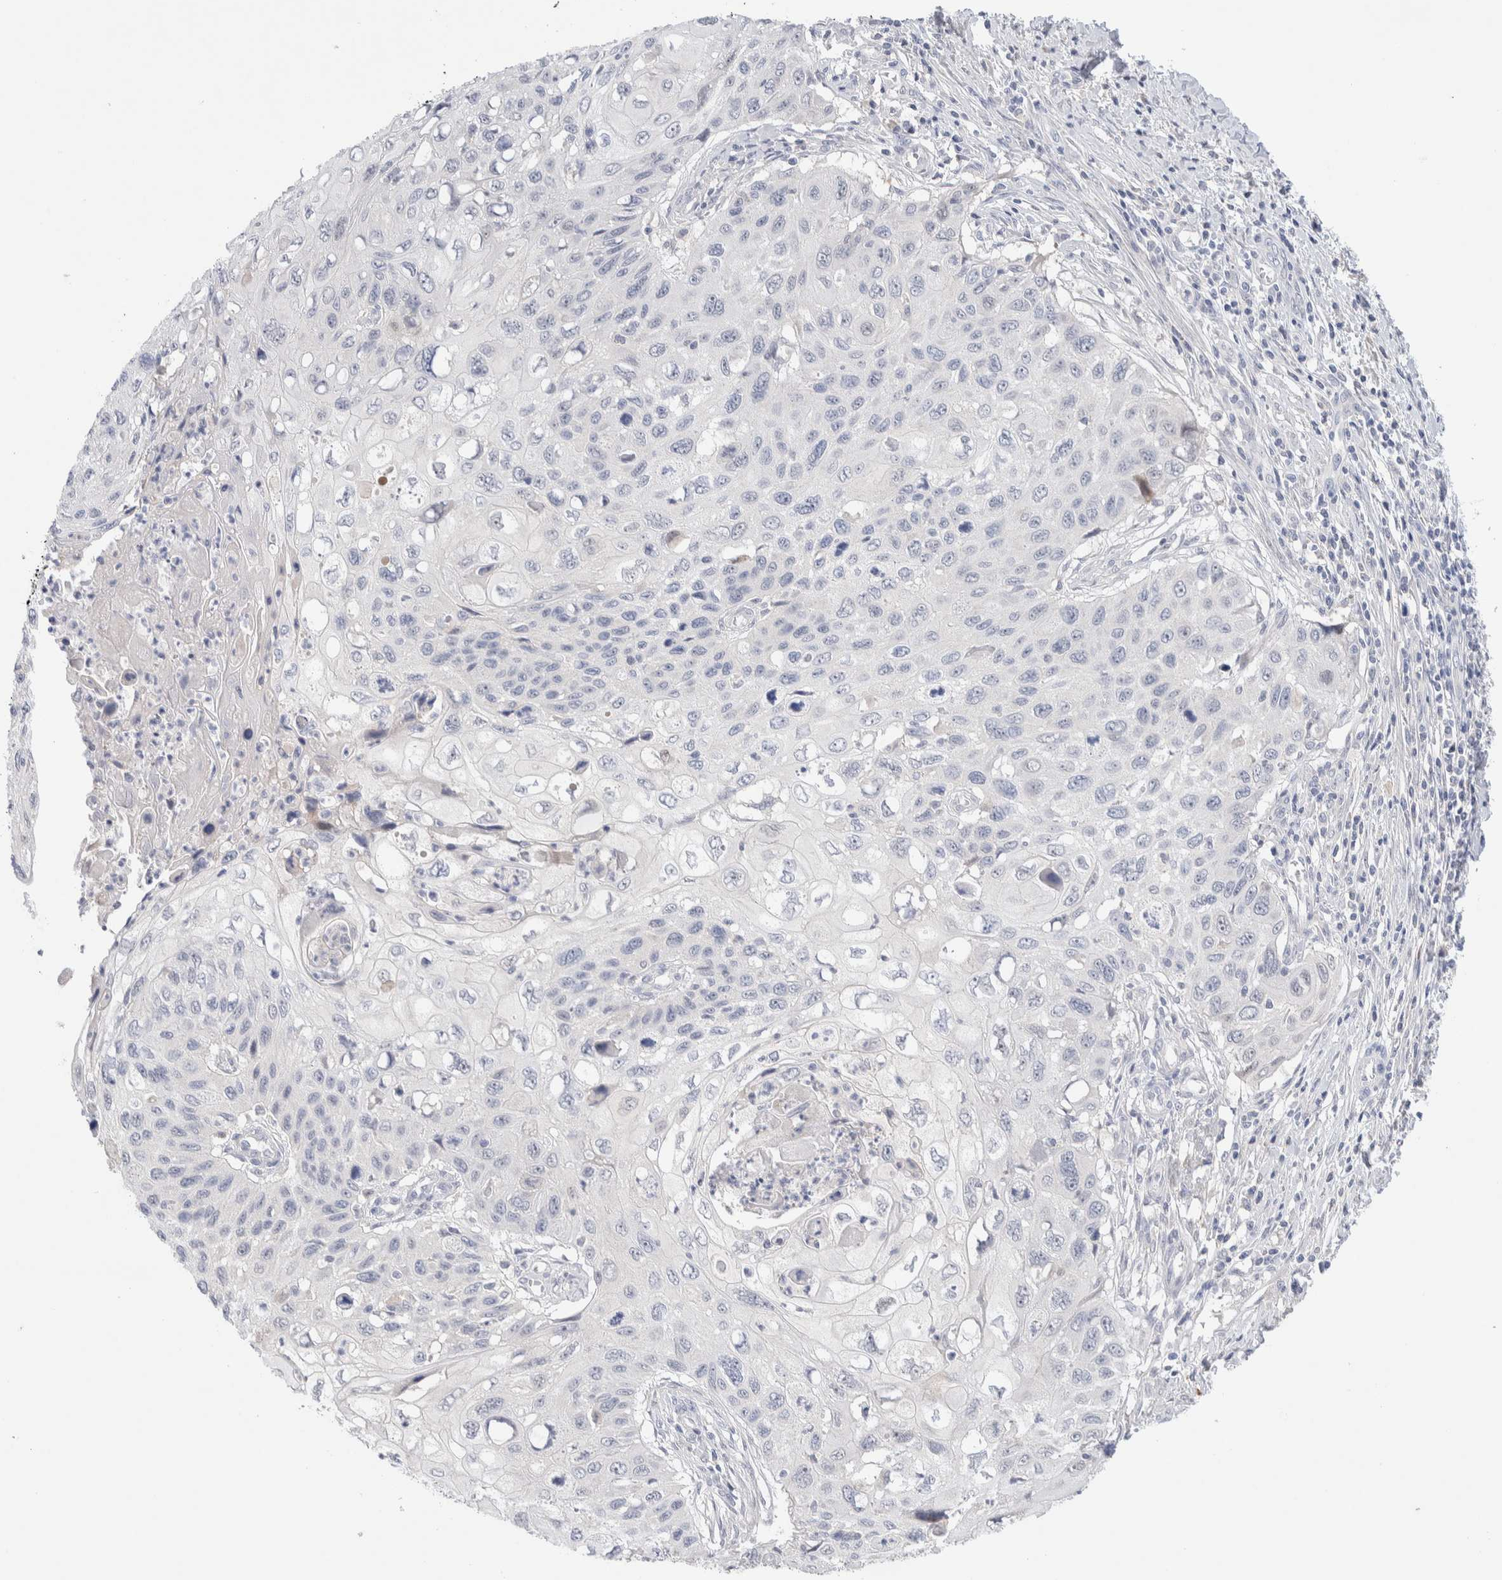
{"staining": {"intensity": "negative", "quantity": "none", "location": "none"}, "tissue": "cervical cancer", "cell_type": "Tumor cells", "image_type": "cancer", "snomed": [{"axis": "morphology", "description": "Squamous cell carcinoma, NOS"}, {"axis": "topography", "description": "Cervix"}], "caption": "Micrograph shows no significant protein staining in tumor cells of cervical cancer (squamous cell carcinoma).", "gene": "DNAJB6", "patient": {"sex": "female", "age": 70}}